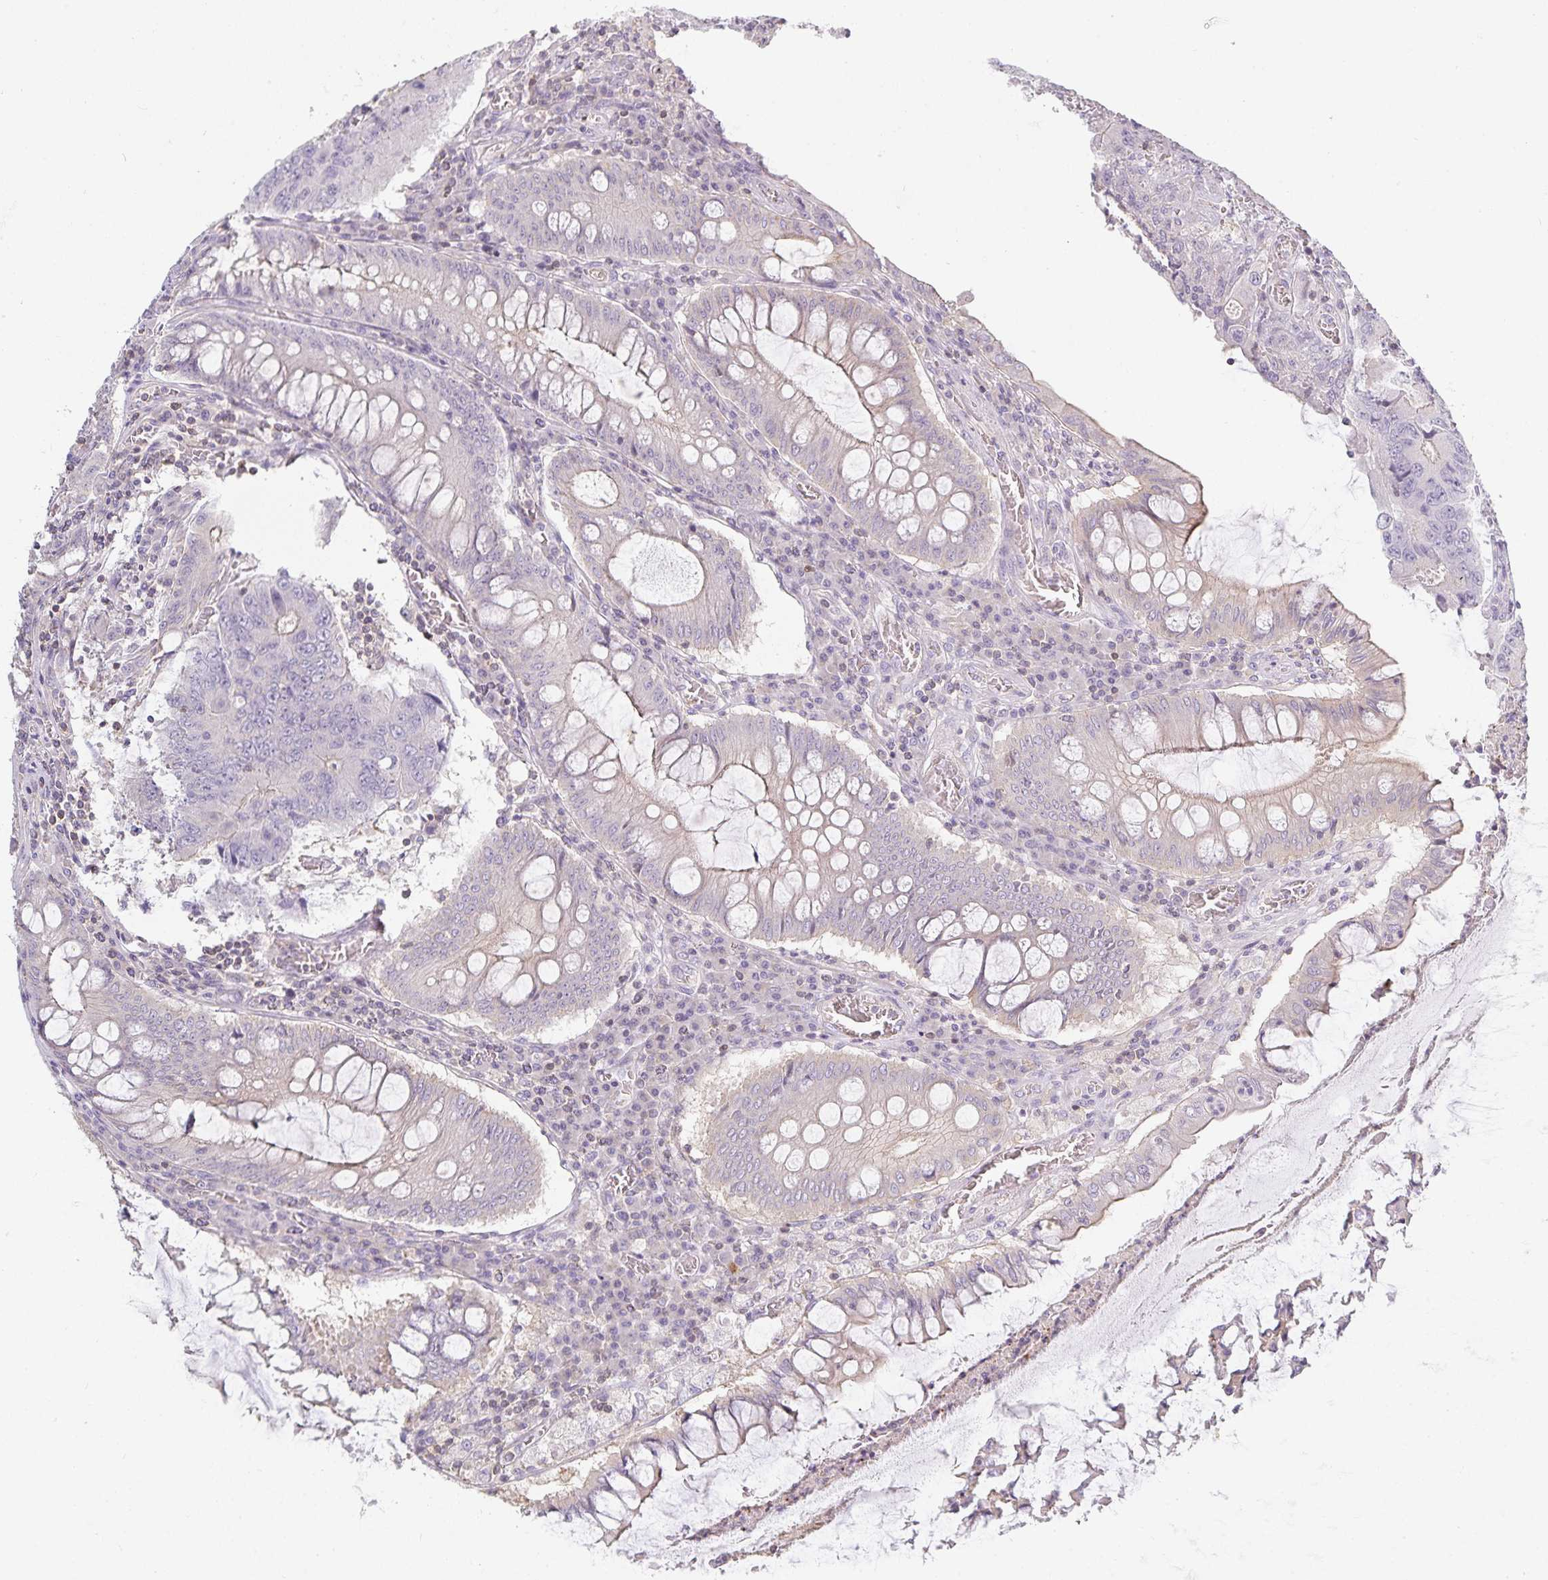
{"staining": {"intensity": "negative", "quantity": "none", "location": "none"}, "tissue": "colorectal cancer", "cell_type": "Tumor cells", "image_type": "cancer", "snomed": [{"axis": "morphology", "description": "Adenocarcinoma, NOS"}, {"axis": "topography", "description": "Colon"}], "caption": "Immunohistochemistry (IHC) image of human colorectal adenocarcinoma stained for a protein (brown), which shows no staining in tumor cells.", "gene": "GATA3", "patient": {"sex": "male", "age": 53}}